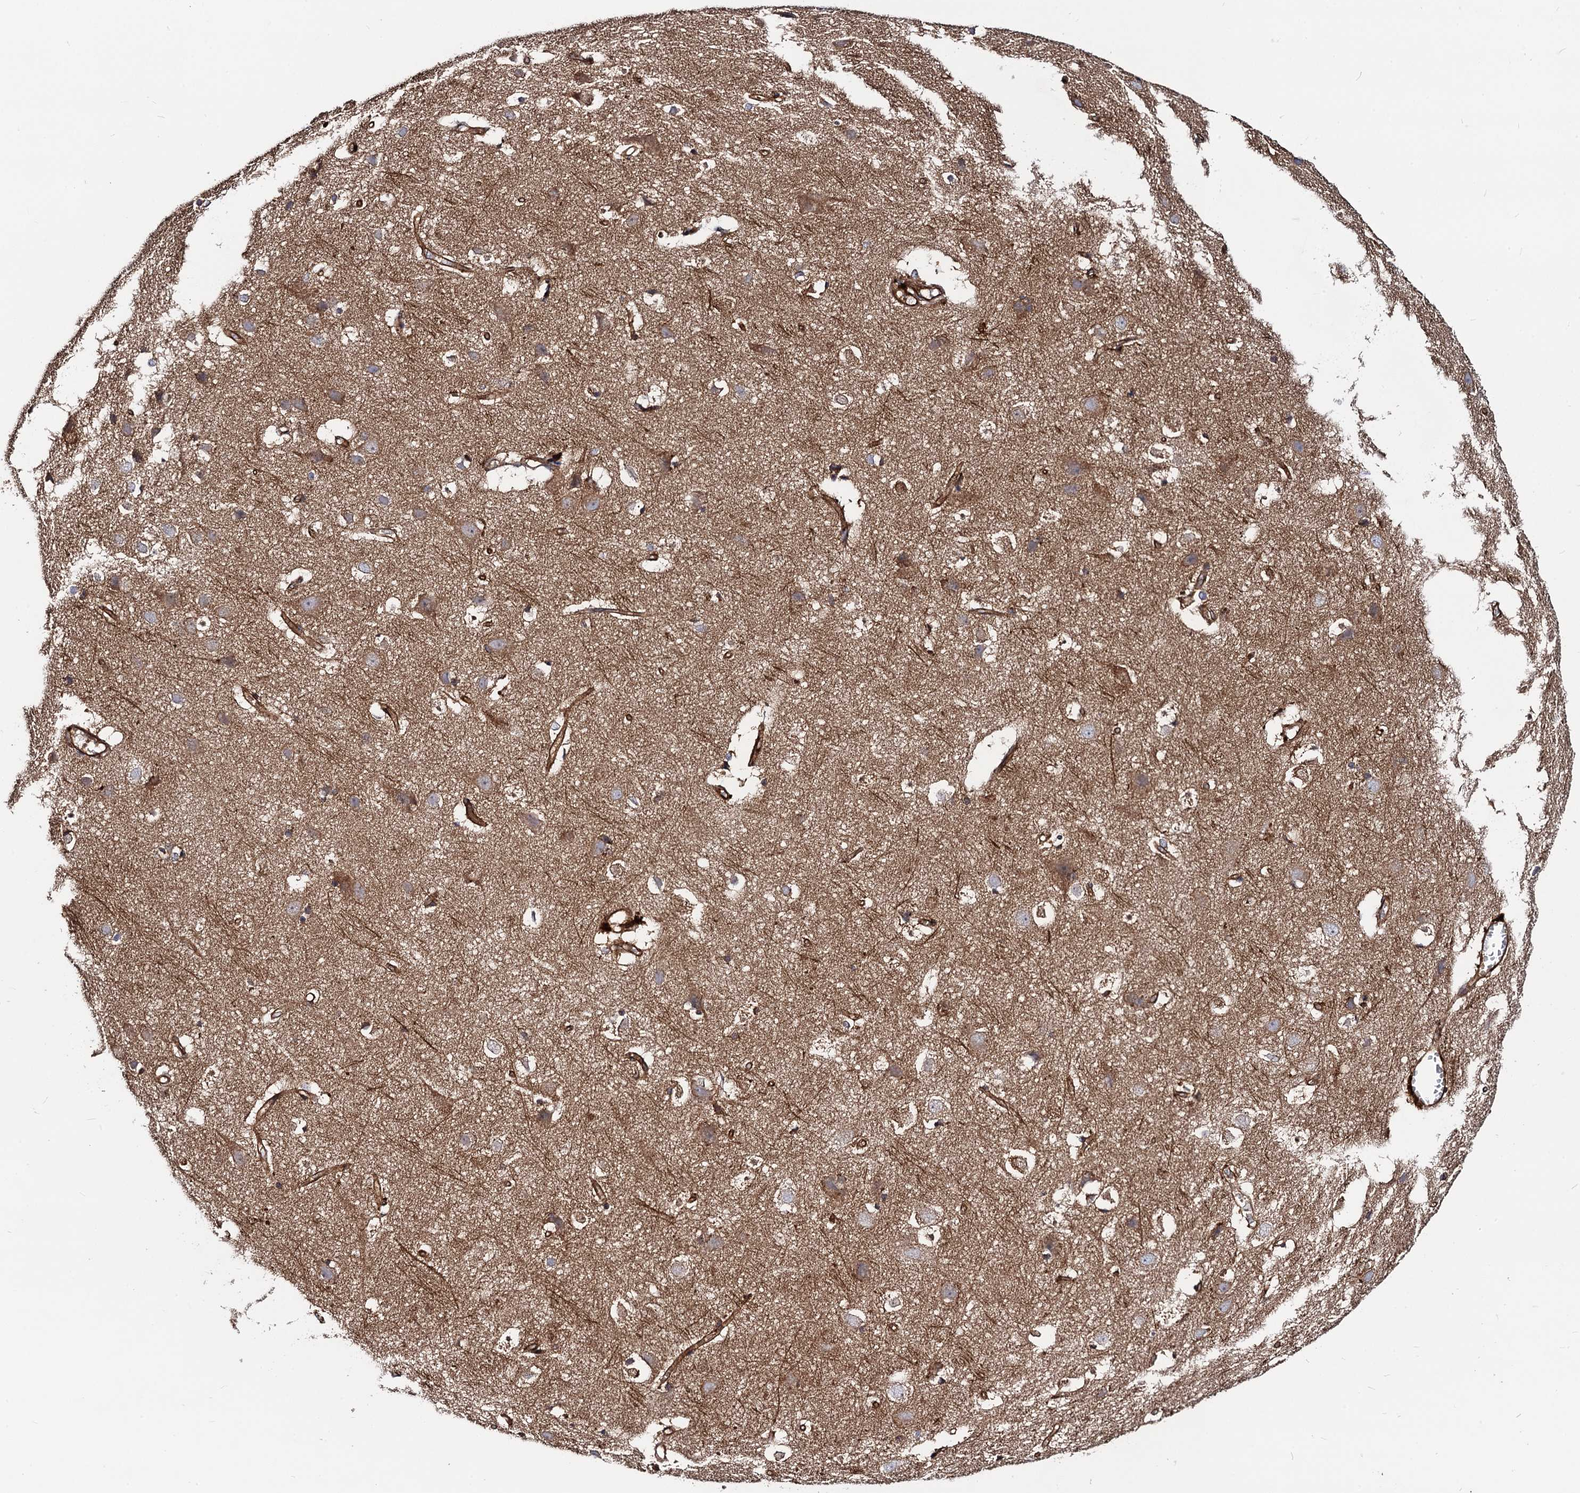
{"staining": {"intensity": "strong", "quantity": ">75%", "location": "cytoplasmic/membranous"}, "tissue": "cerebral cortex", "cell_type": "Endothelial cells", "image_type": "normal", "snomed": [{"axis": "morphology", "description": "Normal tissue, NOS"}, {"axis": "topography", "description": "Cerebral cortex"}], "caption": "The image shows immunohistochemical staining of normal cerebral cortex. There is strong cytoplasmic/membranous staining is identified in approximately >75% of endothelial cells. (Stains: DAB (3,3'-diaminobenzidine) in brown, nuclei in blue, Microscopy: brightfield microscopy at high magnification).", "gene": "CIP2A", "patient": {"sex": "male", "age": 54}}